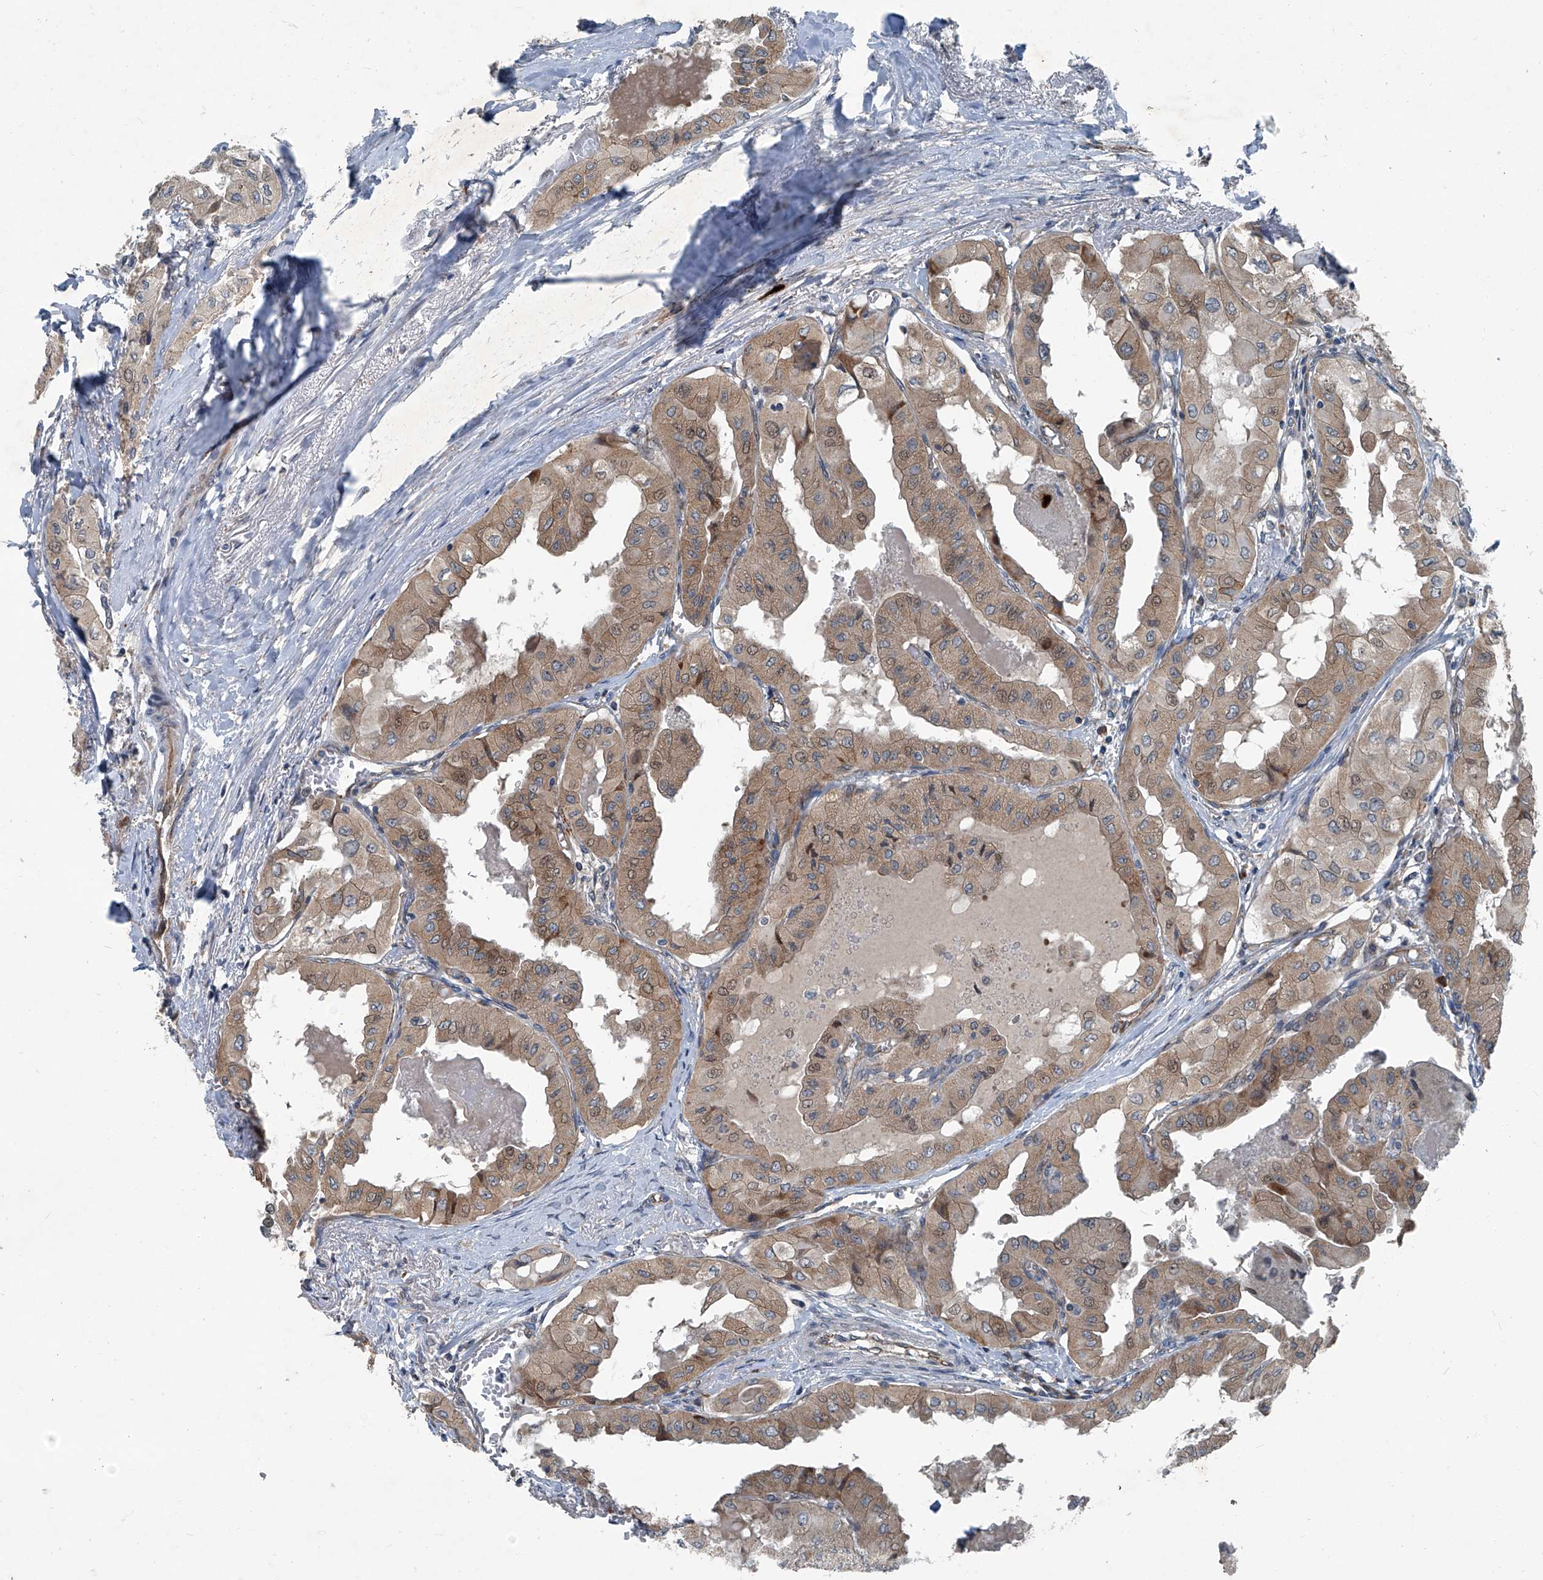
{"staining": {"intensity": "moderate", "quantity": ">75%", "location": "cytoplasmic/membranous,nuclear"}, "tissue": "thyroid cancer", "cell_type": "Tumor cells", "image_type": "cancer", "snomed": [{"axis": "morphology", "description": "Papillary adenocarcinoma, NOS"}, {"axis": "topography", "description": "Thyroid gland"}], "caption": "Immunohistochemical staining of thyroid cancer (papillary adenocarcinoma) shows moderate cytoplasmic/membranous and nuclear protein expression in about >75% of tumor cells.", "gene": "SENP2", "patient": {"sex": "female", "age": 59}}